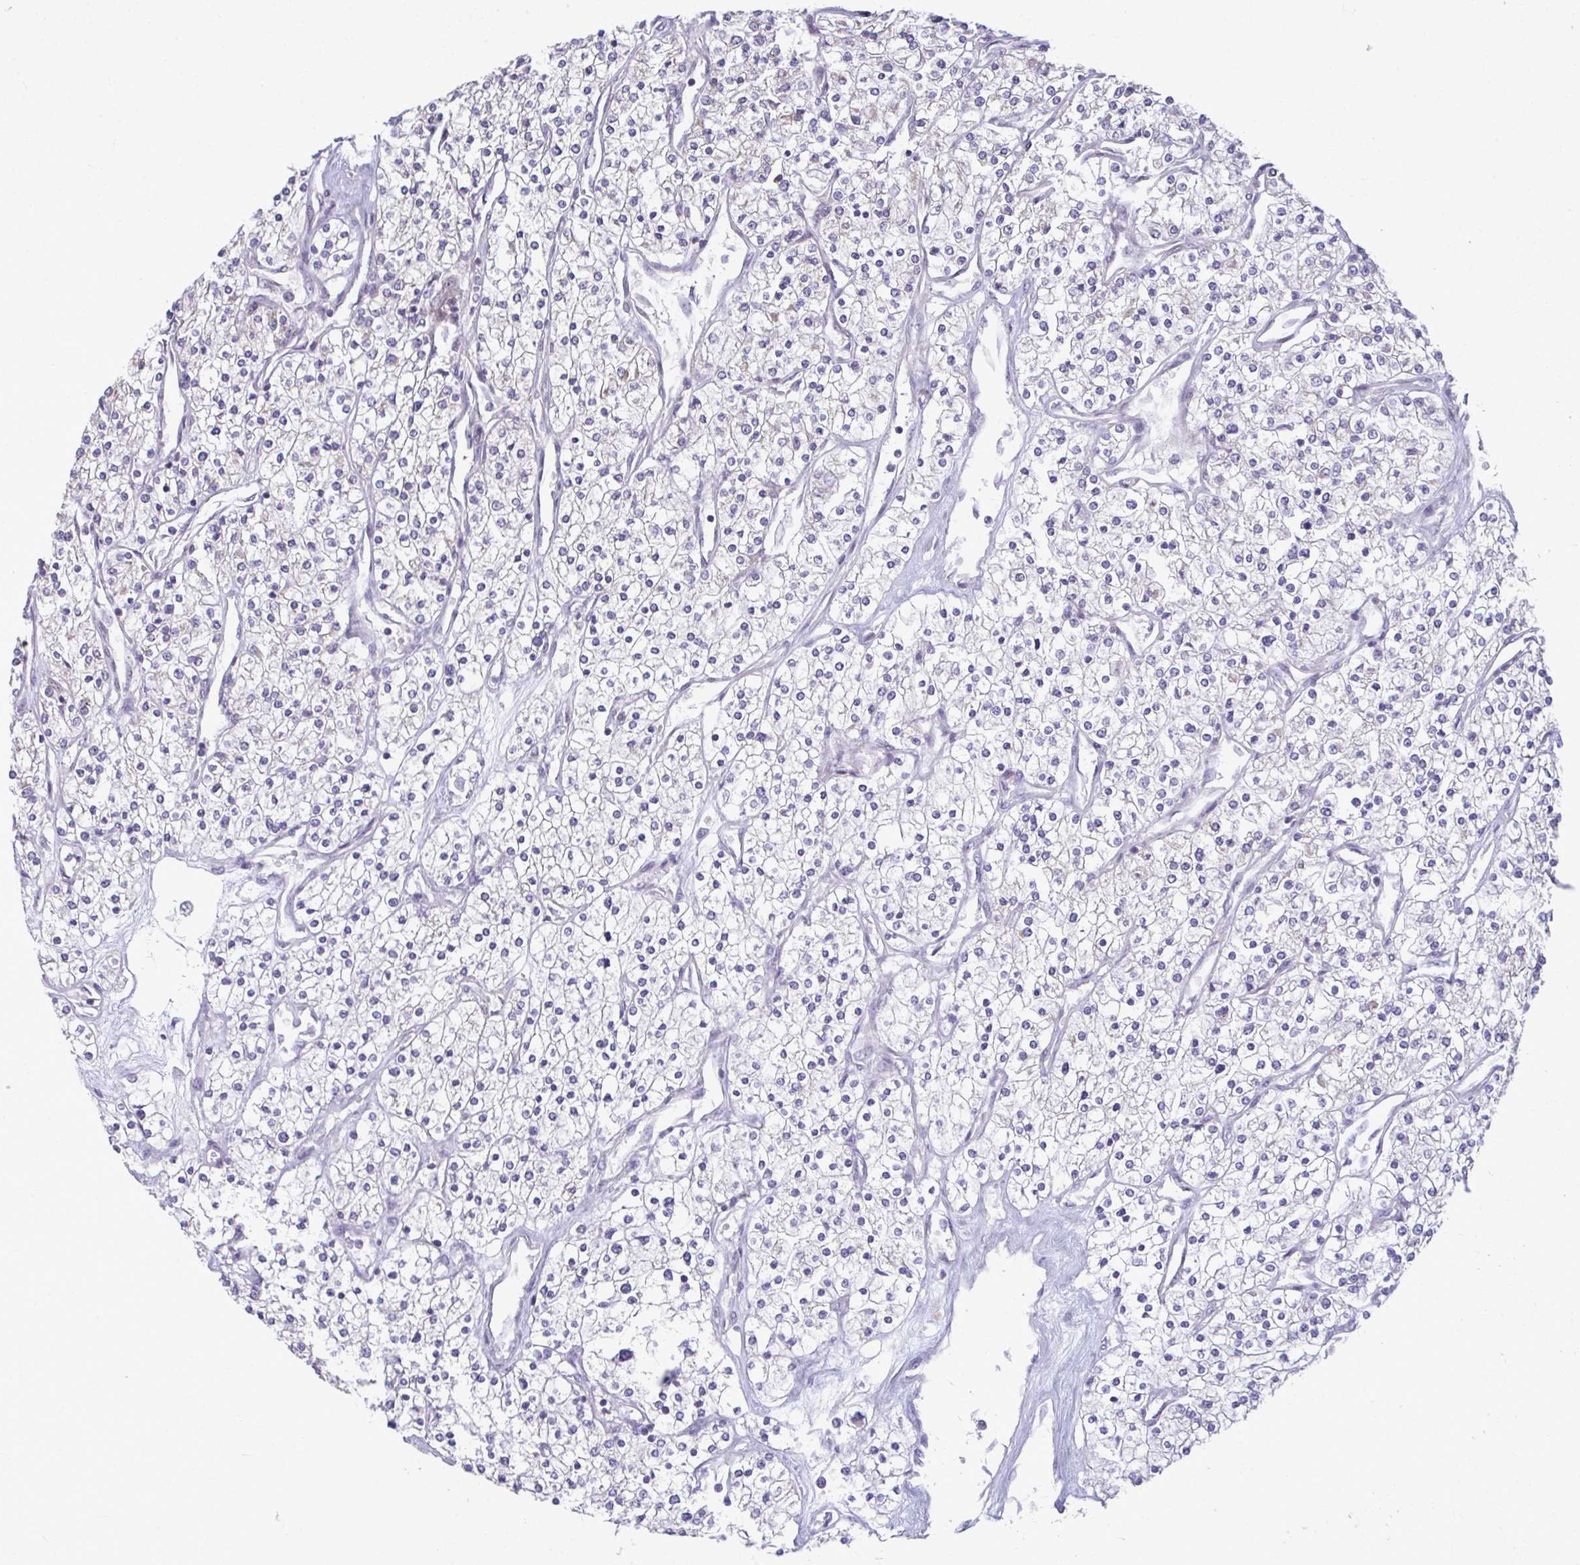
{"staining": {"intensity": "negative", "quantity": "none", "location": "none"}, "tissue": "renal cancer", "cell_type": "Tumor cells", "image_type": "cancer", "snomed": [{"axis": "morphology", "description": "Adenocarcinoma, NOS"}, {"axis": "topography", "description": "Kidney"}], "caption": "High power microscopy image of an IHC photomicrograph of renal cancer (adenocarcinoma), revealing no significant positivity in tumor cells.", "gene": "MAF1", "patient": {"sex": "male", "age": 80}}